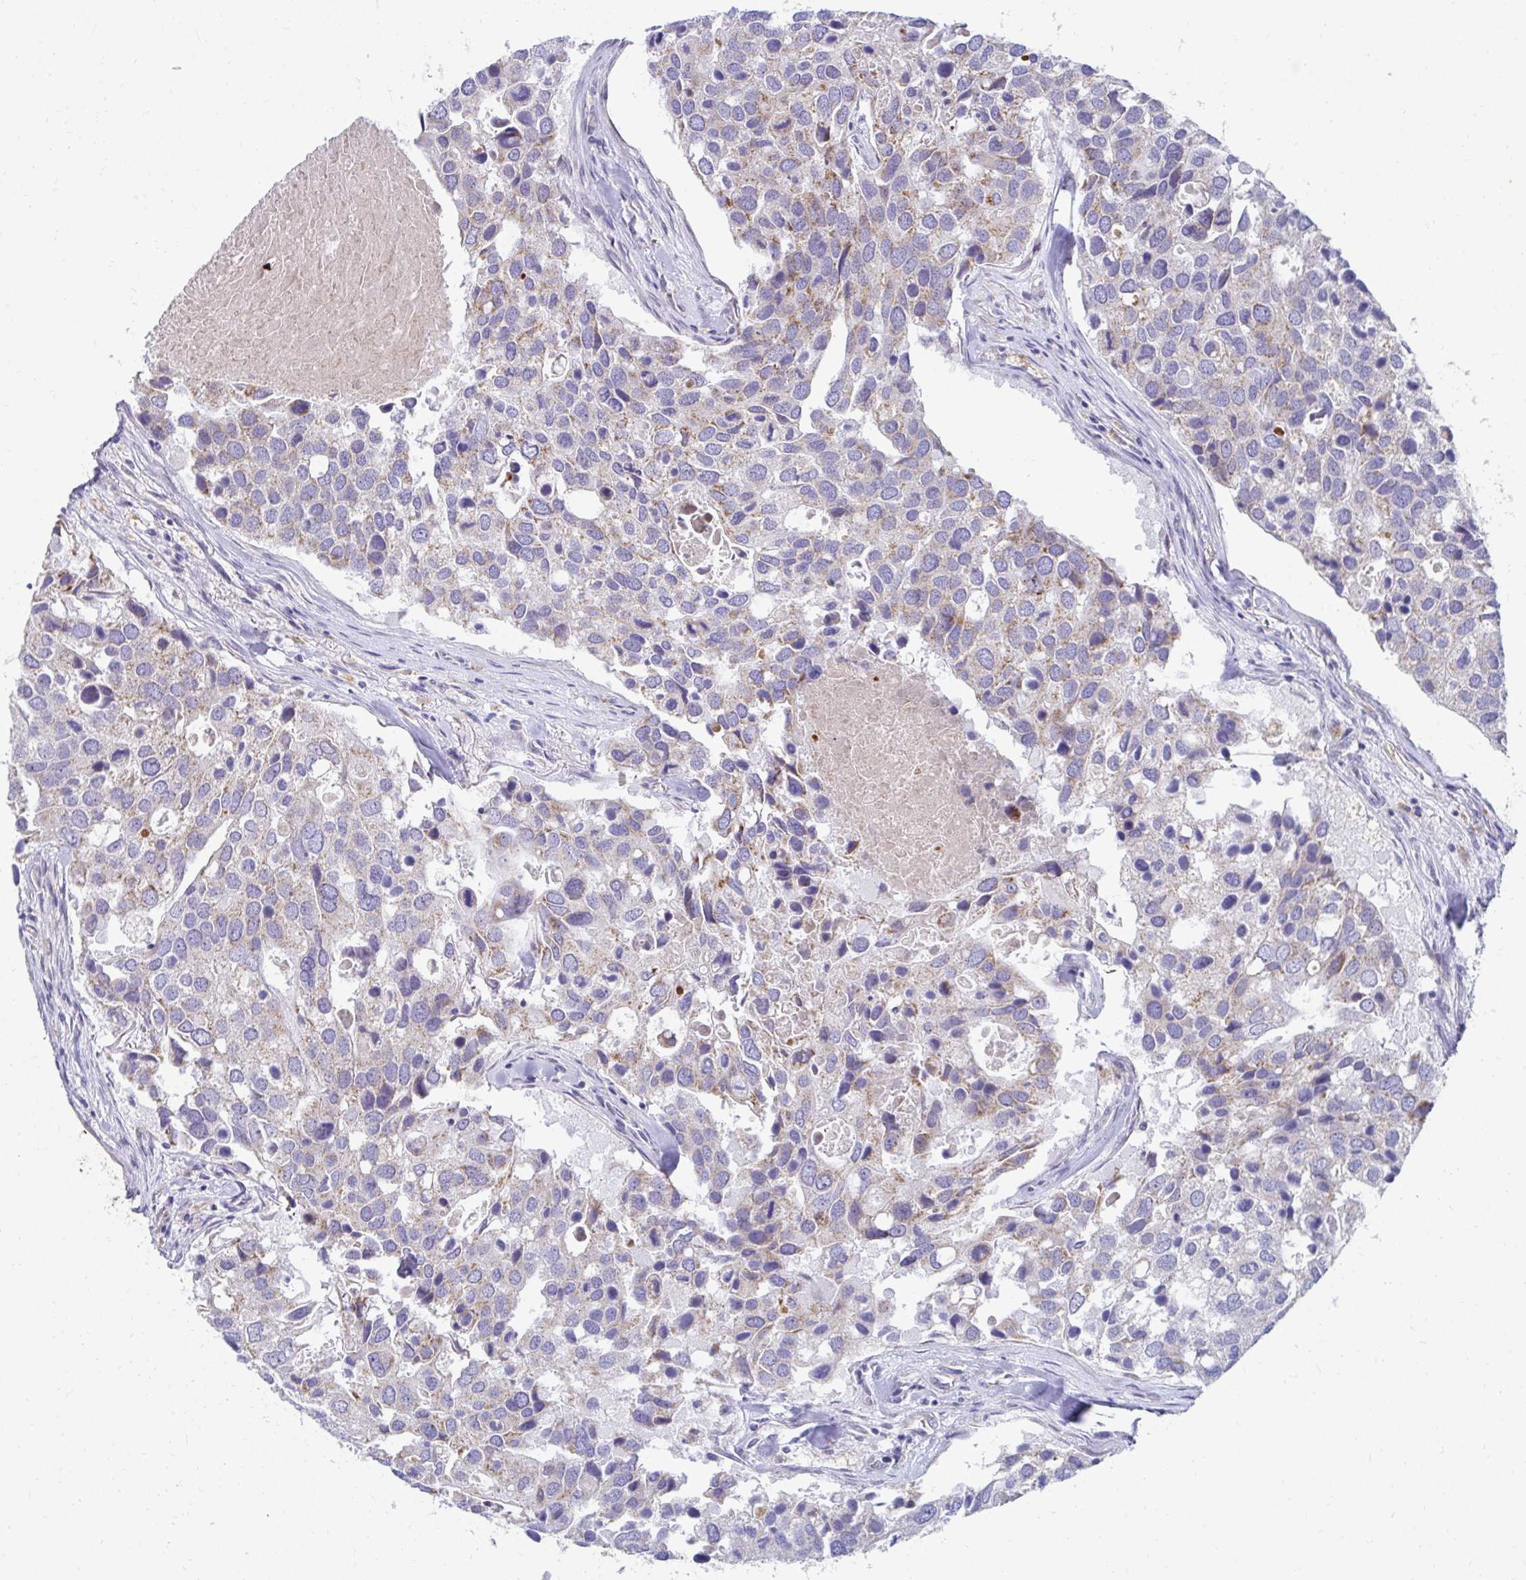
{"staining": {"intensity": "weak", "quantity": "<25%", "location": "cytoplasmic/membranous"}, "tissue": "breast cancer", "cell_type": "Tumor cells", "image_type": "cancer", "snomed": [{"axis": "morphology", "description": "Duct carcinoma"}, {"axis": "topography", "description": "Breast"}], "caption": "Photomicrograph shows no protein positivity in tumor cells of breast infiltrating ductal carcinoma tissue.", "gene": "EXOC5", "patient": {"sex": "female", "age": 83}}